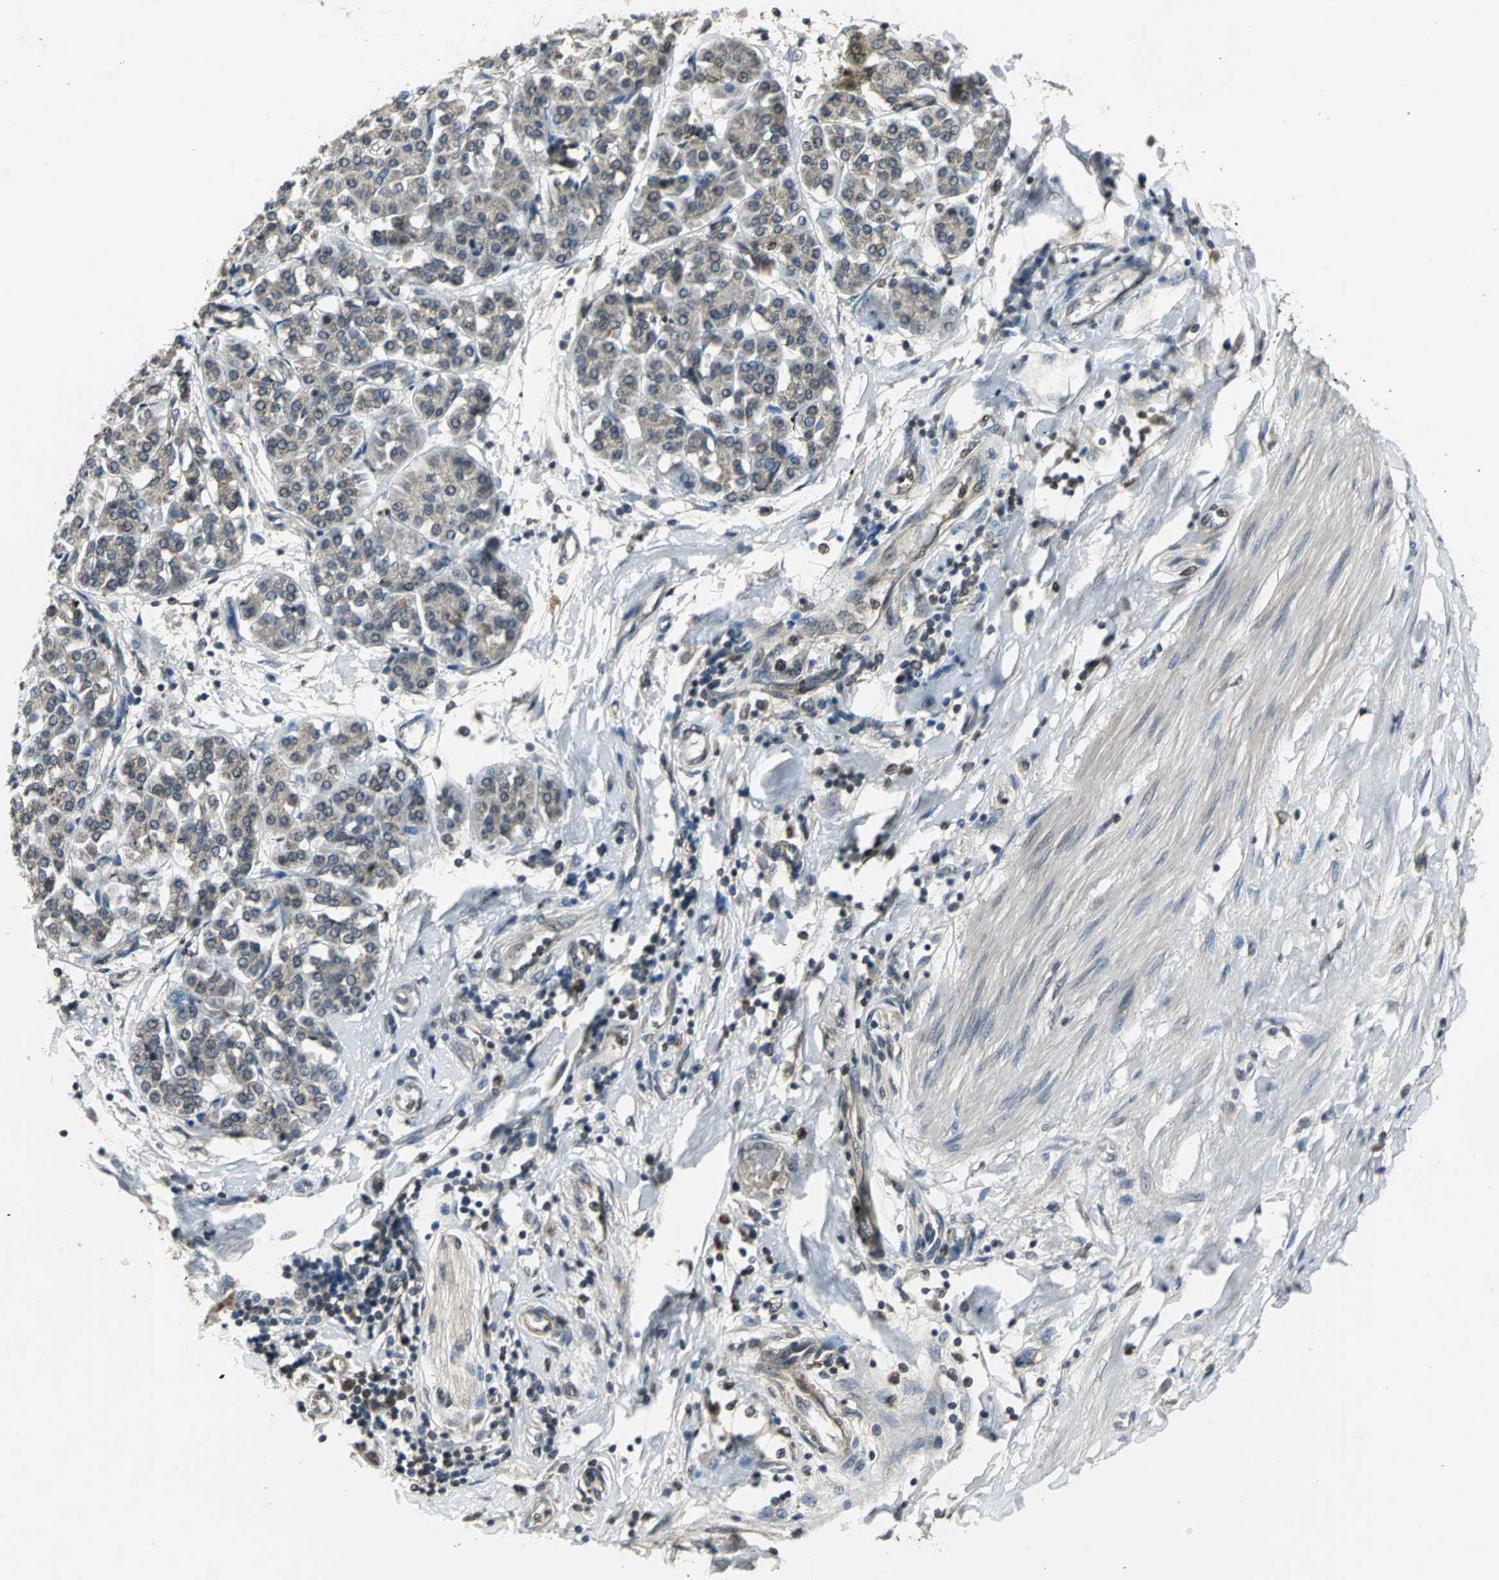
{"staining": {"intensity": "moderate", "quantity": ">75%", "location": "cytoplasmic/membranous,nuclear"}, "tissue": "pancreatic cancer", "cell_type": "Tumor cells", "image_type": "cancer", "snomed": [{"axis": "morphology", "description": "Adenocarcinoma, NOS"}, {"axis": "topography", "description": "Pancreas"}], "caption": "Brown immunohistochemical staining in pancreatic adenocarcinoma displays moderate cytoplasmic/membranous and nuclear staining in about >75% of tumor cells.", "gene": "AHR", "patient": {"sex": "female", "age": 48}}